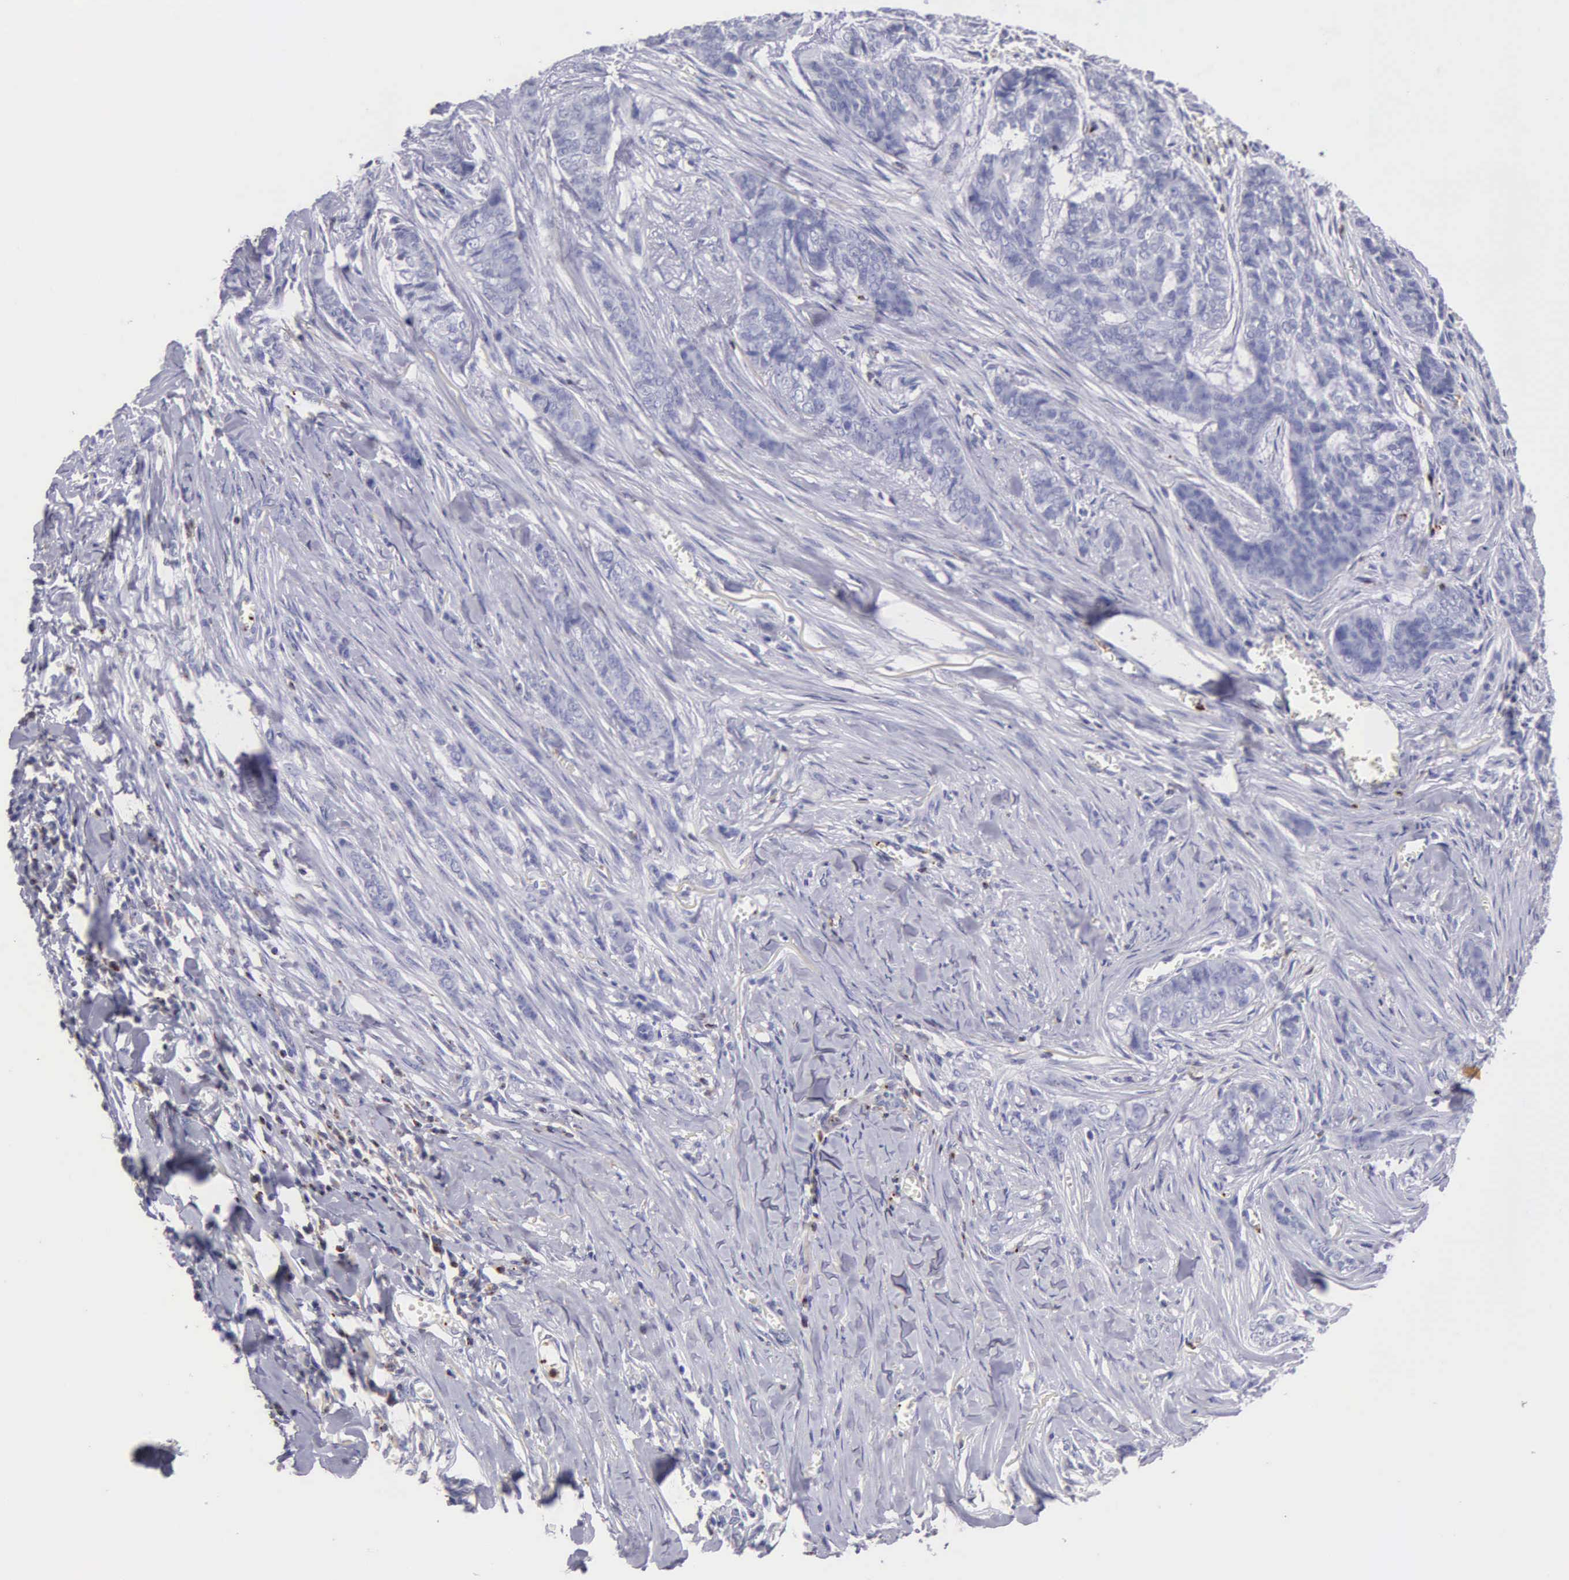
{"staining": {"intensity": "negative", "quantity": "none", "location": "none"}, "tissue": "skin cancer", "cell_type": "Tumor cells", "image_type": "cancer", "snomed": [{"axis": "morphology", "description": "Normal tissue, NOS"}, {"axis": "morphology", "description": "Basal cell carcinoma"}, {"axis": "topography", "description": "Skin"}], "caption": "Skin cancer was stained to show a protein in brown. There is no significant staining in tumor cells.", "gene": "SRGN", "patient": {"sex": "female", "age": 65}}